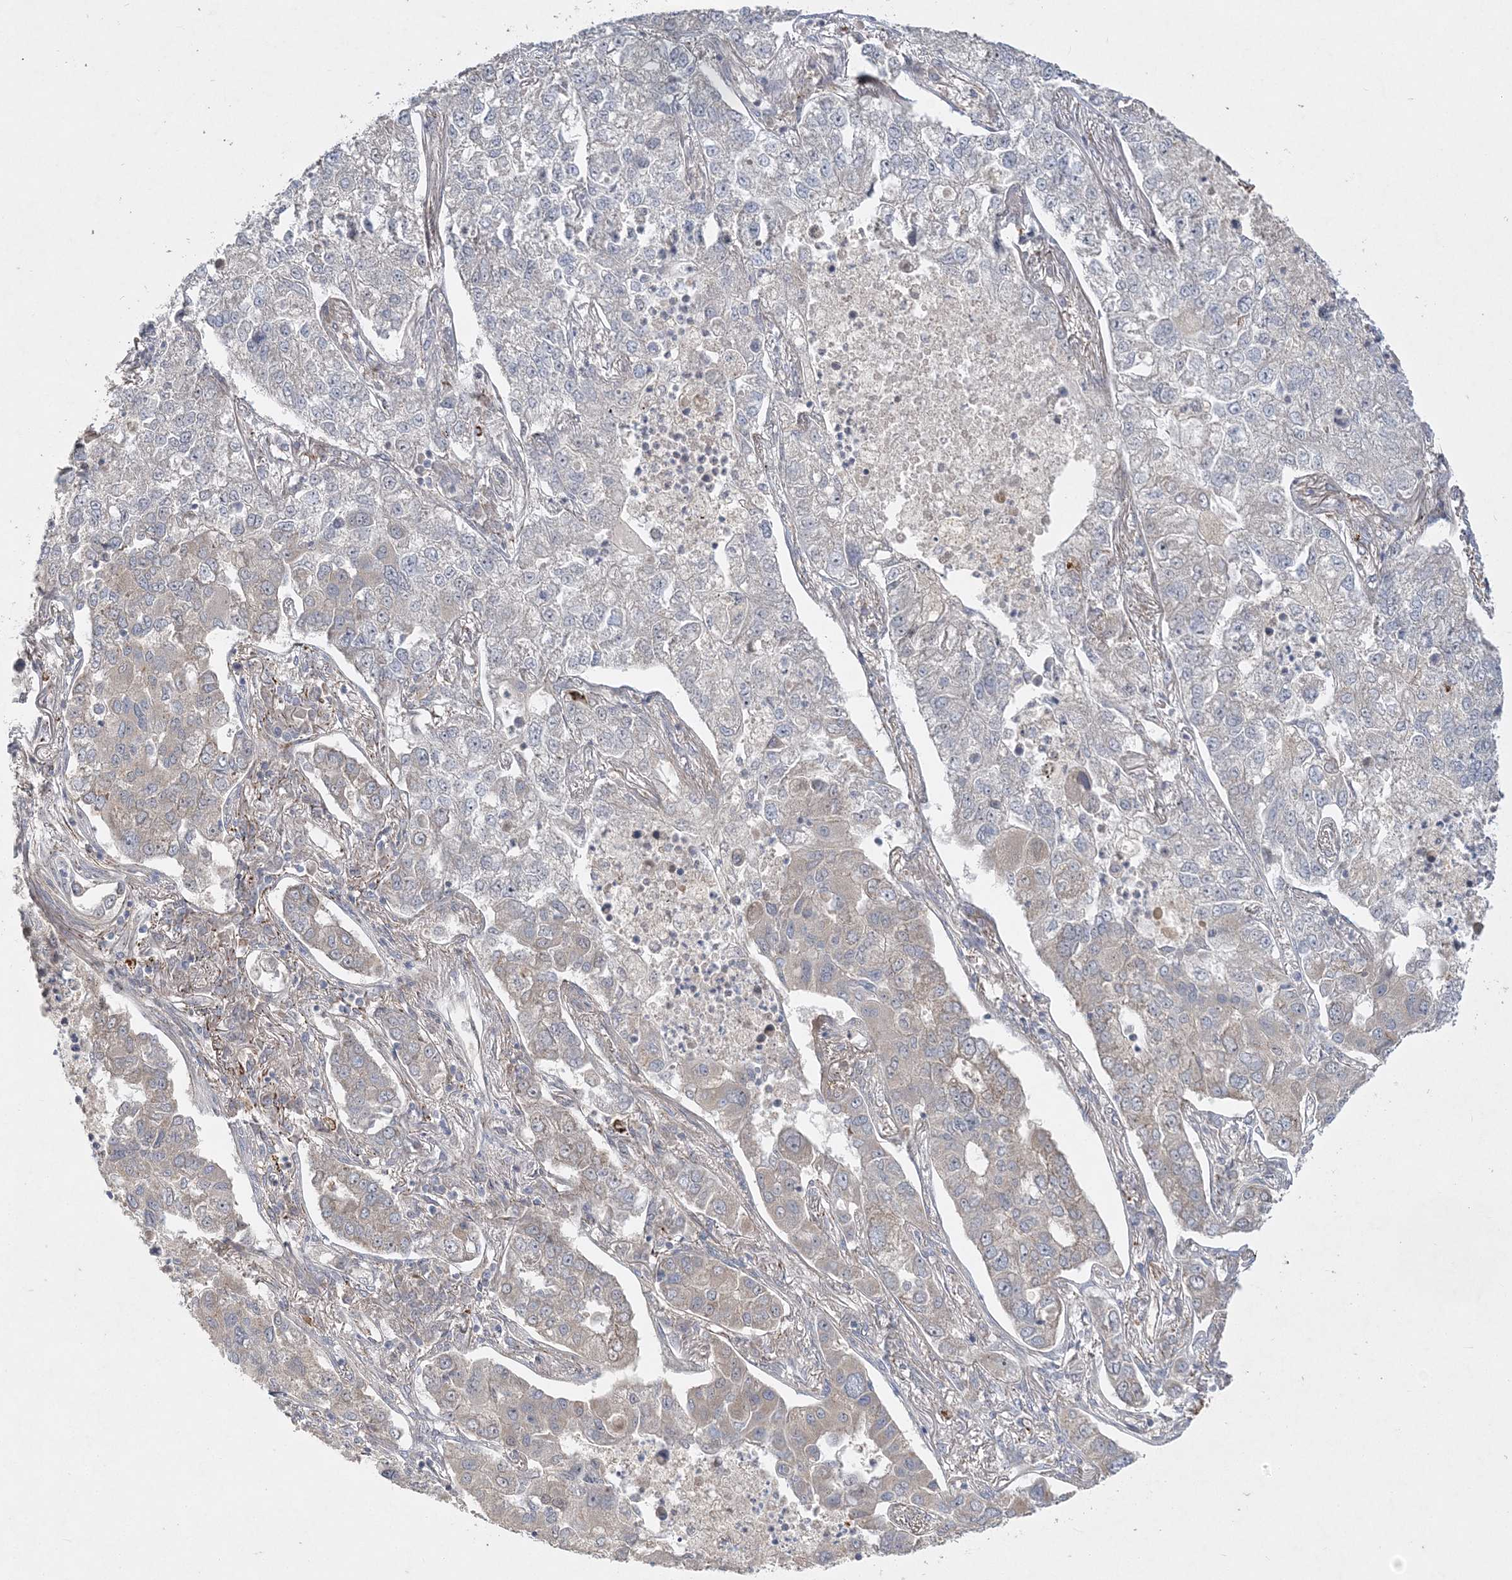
{"staining": {"intensity": "weak", "quantity": "25%-75%", "location": "cytoplasmic/membranous"}, "tissue": "lung cancer", "cell_type": "Tumor cells", "image_type": "cancer", "snomed": [{"axis": "morphology", "description": "Adenocarcinoma, NOS"}, {"axis": "topography", "description": "Lung"}], "caption": "Protein expression by immunohistochemistry displays weak cytoplasmic/membranous positivity in about 25%-75% of tumor cells in adenocarcinoma (lung).", "gene": "INPP1", "patient": {"sex": "male", "age": 49}}